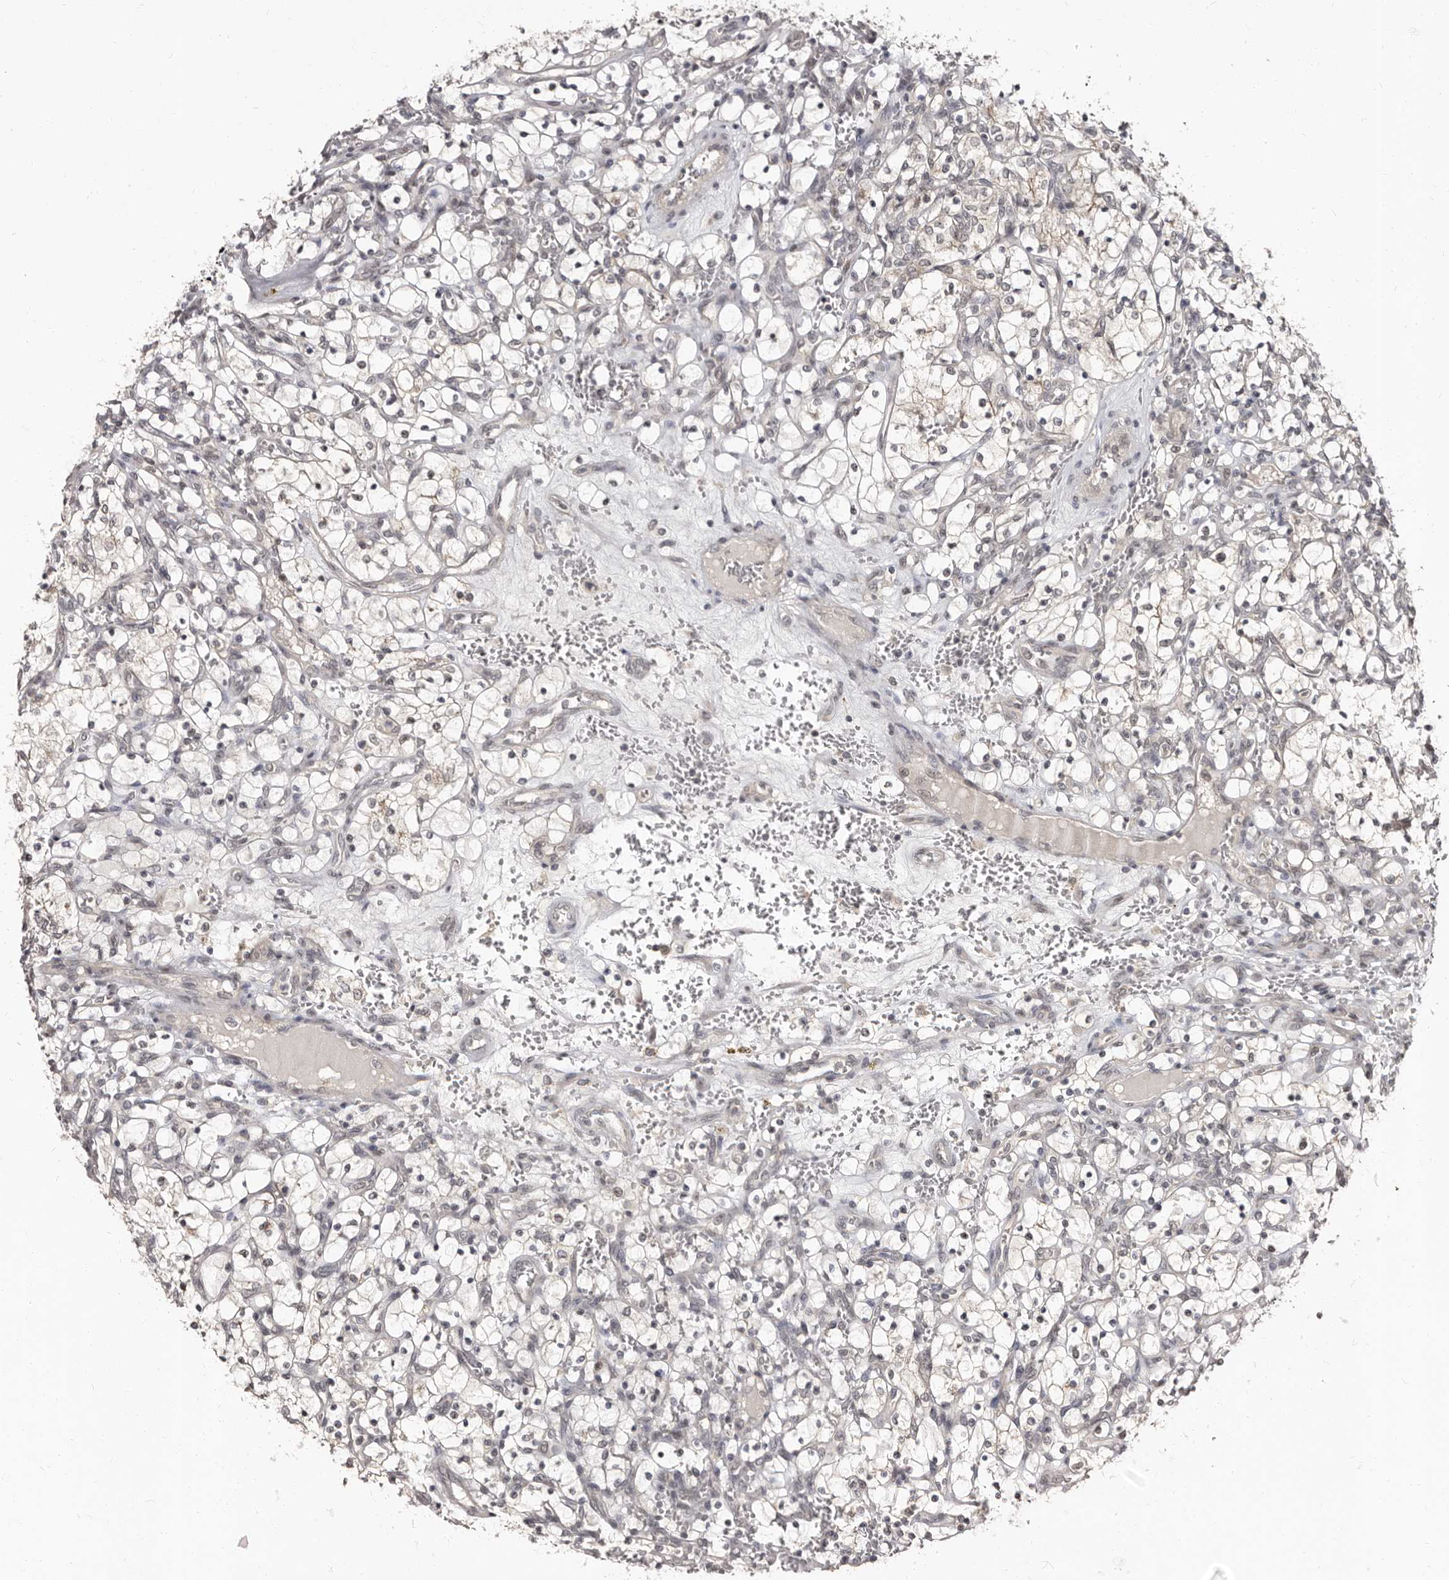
{"staining": {"intensity": "negative", "quantity": "none", "location": "none"}, "tissue": "renal cancer", "cell_type": "Tumor cells", "image_type": "cancer", "snomed": [{"axis": "morphology", "description": "Adenocarcinoma, NOS"}, {"axis": "topography", "description": "Kidney"}], "caption": "Protein analysis of renal cancer (adenocarcinoma) displays no significant positivity in tumor cells. Brightfield microscopy of IHC stained with DAB (brown) and hematoxylin (blue), captured at high magnification.", "gene": "TBC1D22B", "patient": {"sex": "female", "age": 69}}